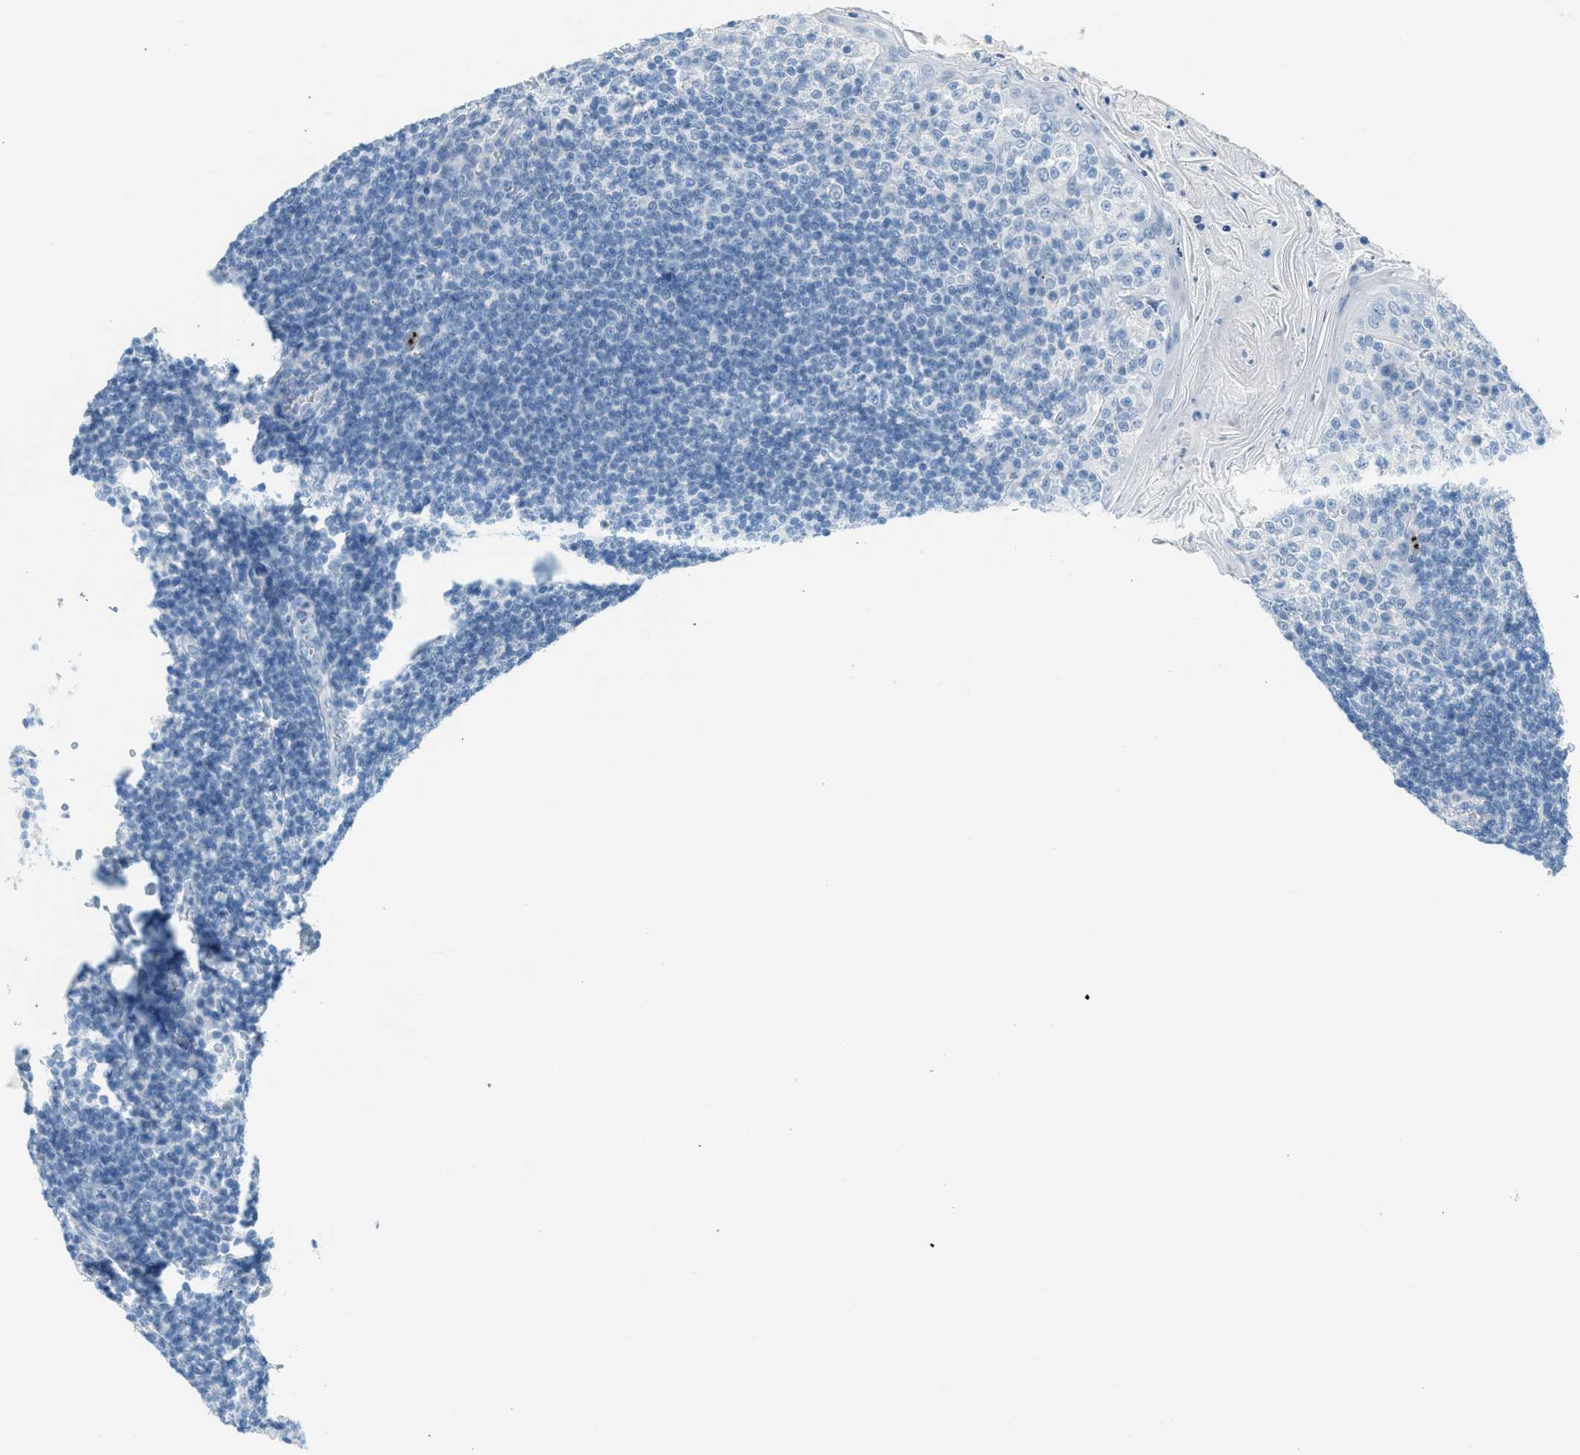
{"staining": {"intensity": "negative", "quantity": "none", "location": "none"}, "tissue": "tonsil", "cell_type": "Germinal center cells", "image_type": "normal", "snomed": [{"axis": "morphology", "description": "Normal tissue, NOS"}, {"axis": "topography", "description": "Tonsil"}], "caption": "There is no significant positivity in germinal center cells of tonsil. (Stains: DAB (3,3'-diaminobenzidine) immunohistochemistry with hematoxylin counter stain, Microscopy: brightfield microscopy at high magnification).", "gene": "PPBP", "patient": {"sex": "male", "age": 31}}